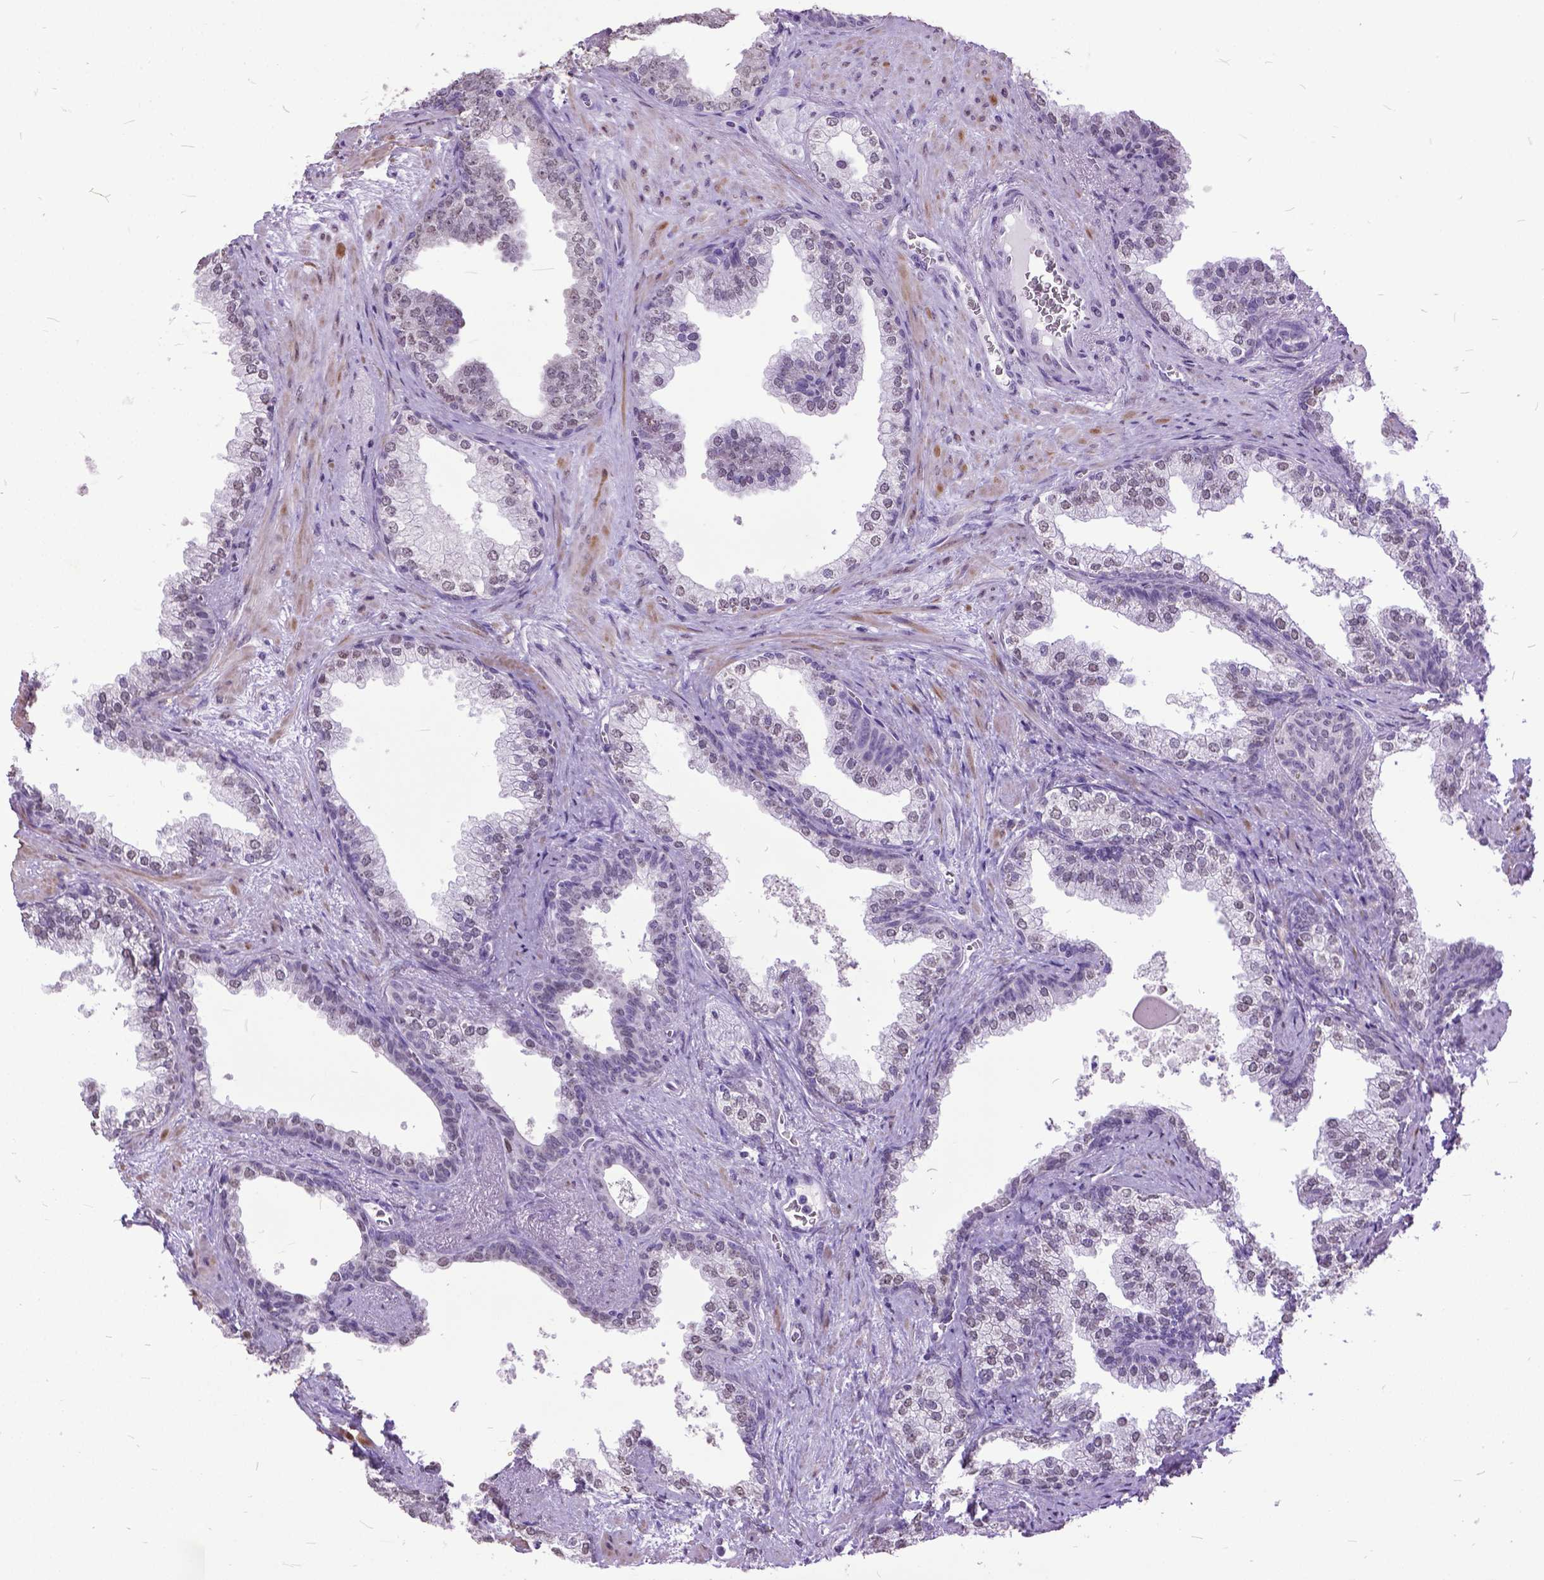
{"staining": {"intensity": "negative", "quantity": "none", "location": "none"}, "tissue": "prostate", "cell_type": "Glandular cells", "image_type": "normal", "snomed": [{"axis": "morphology", "description": "Normal tissue, NOS"}, {"axis": "topography", "description": "Prostate"}], "caption": "The immunohistochemistry photomicrograph has no significant staining in glandular cells of prostate.", "gene": "MARCHF10", "patient": {"sex": "male", "age": 79}}